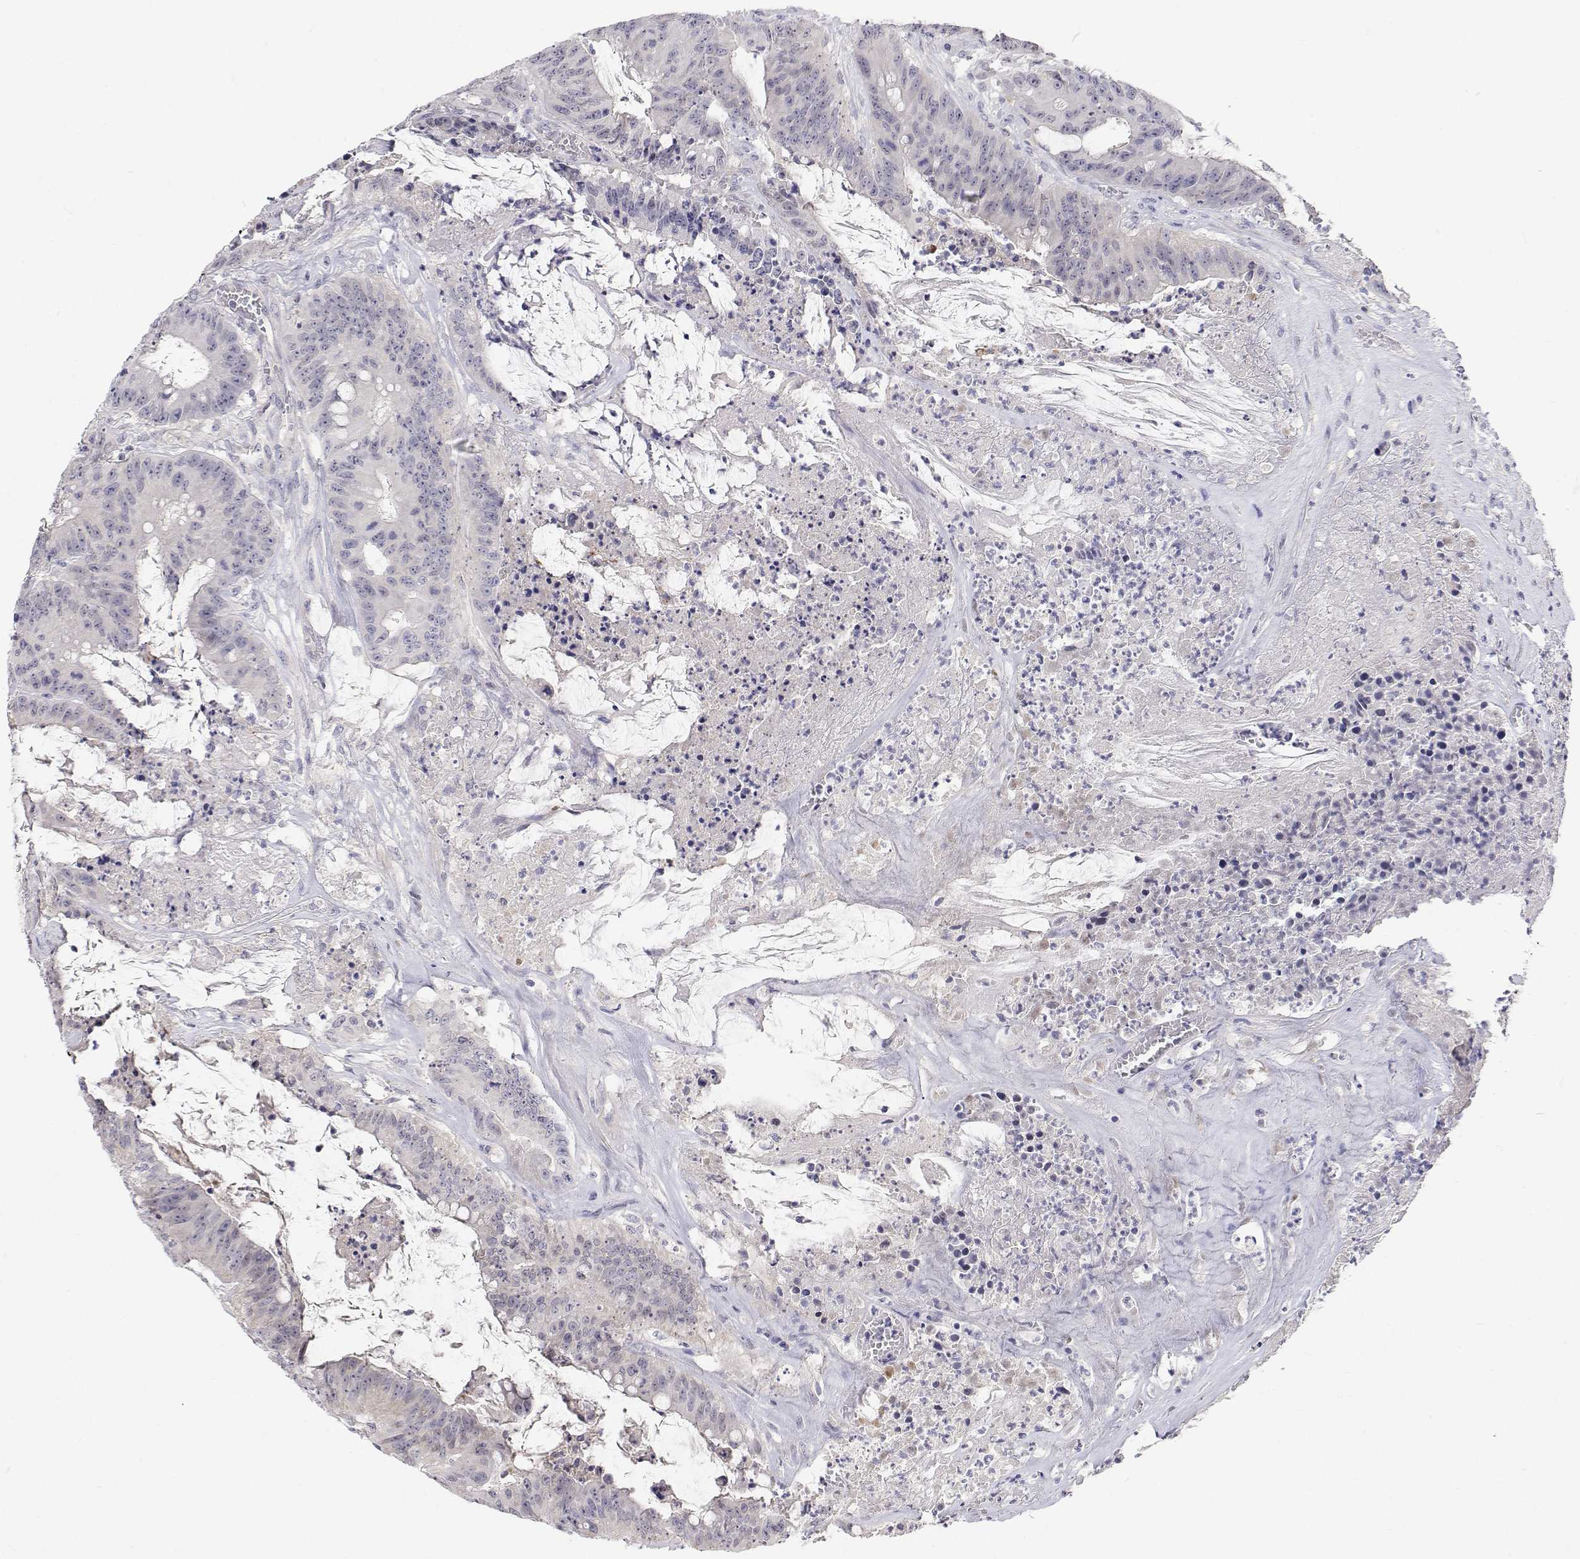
{"staining": {"intensity": "negative", "quantity": "none", "location": "none"}, "tissue": "colorectal cancer", "cell_type": "Tumor cells", "image_type": "cancer", "snomed": [{"axis": "morphology", "description": "Adenocarcinoma, NOS"}, {"axis": "topography", "description": "Colon"}], "caption": "IHC histopathology image of neoplastic tissue: human colorectal cancer (adenocarcinoma) stained with DAB (3,3'-diaminobenzidine) displays no significant protein expression in tumor cells.", "gene": "MYPN", "patient": {"sex": "male", "age": 33}}